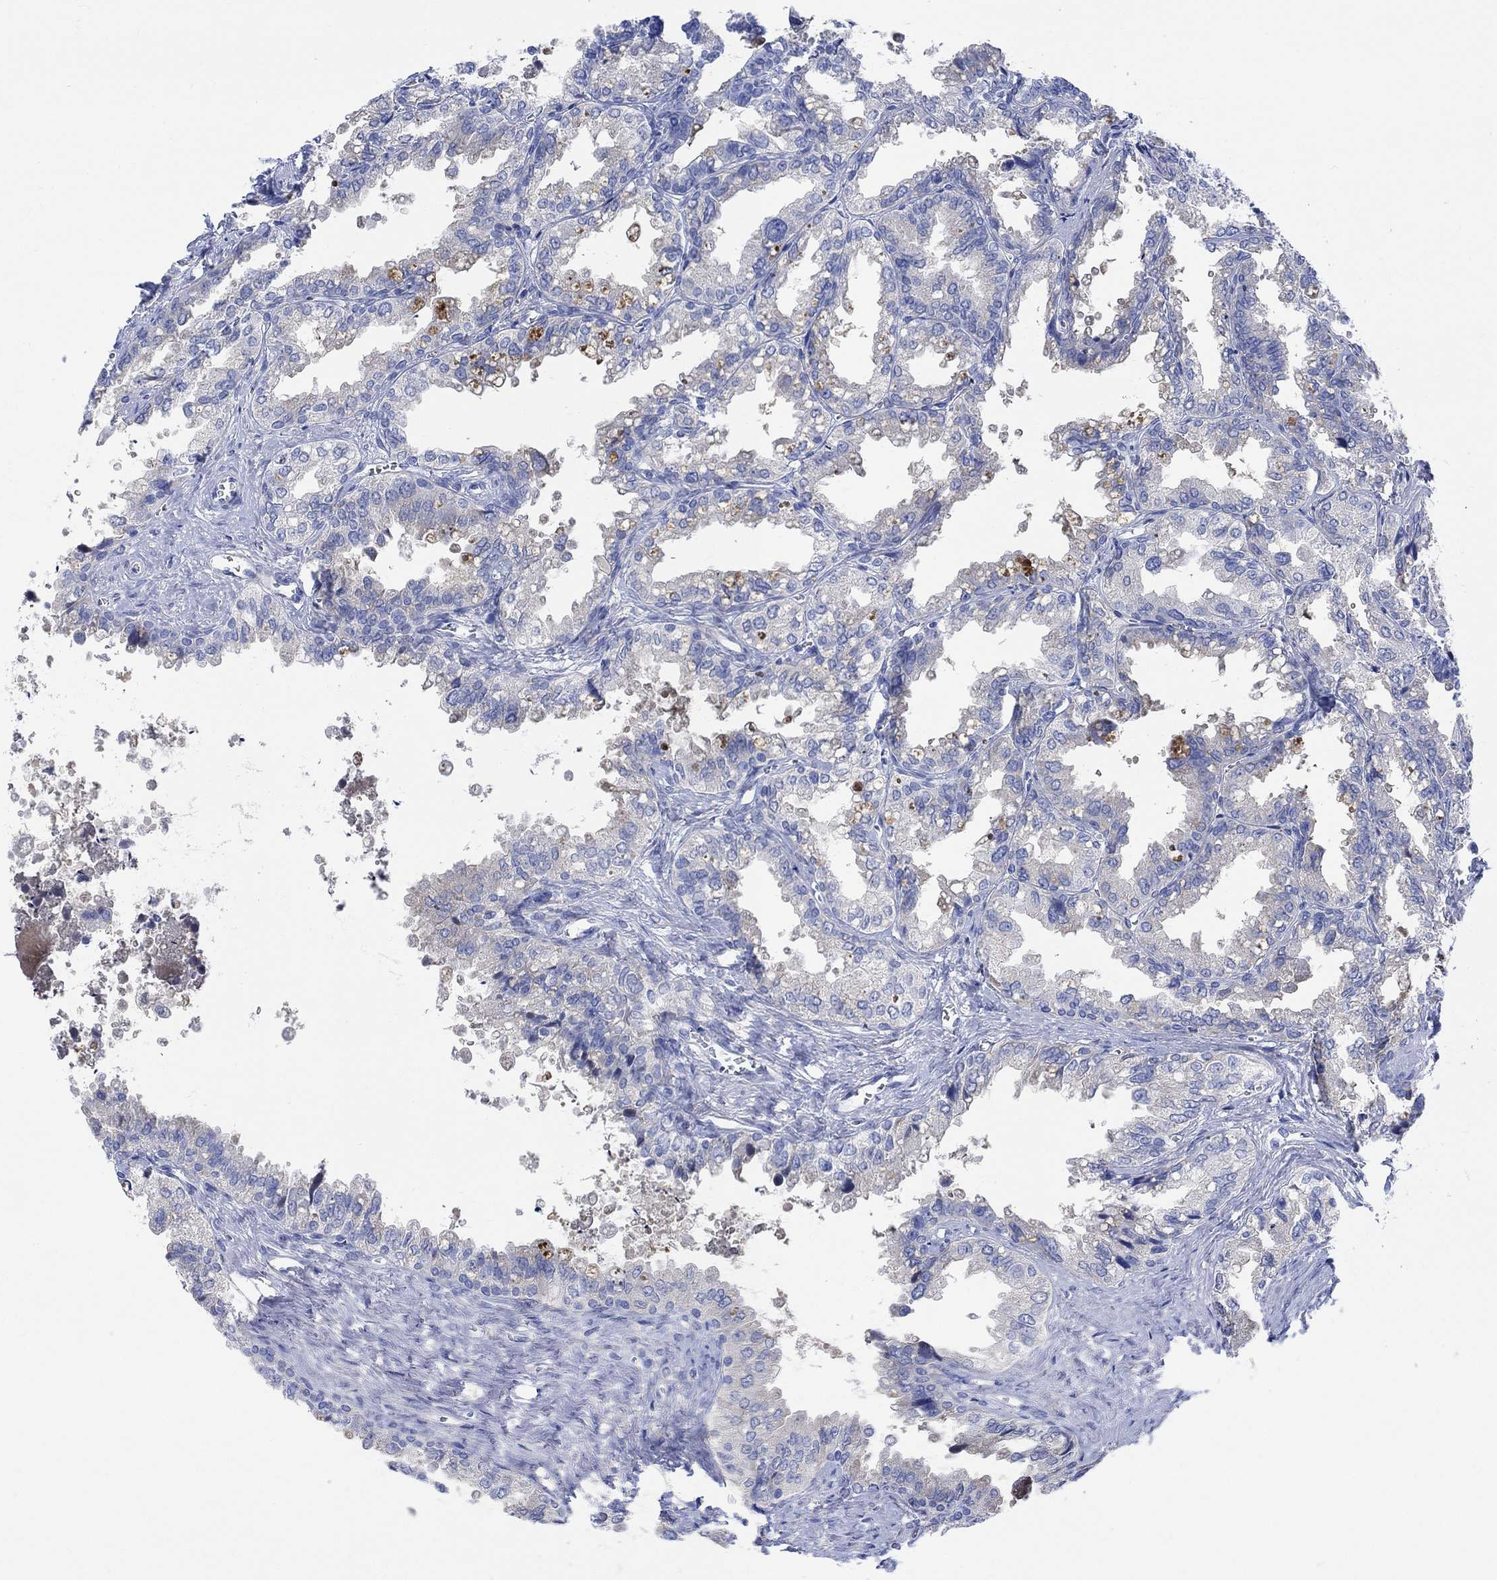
{"staining": {"intensity": "negative", "quantity": "none", "location": "none"}, "tissue": "seminal vesicle", "cell_type": "Glandular cells", "image_type": "normal", "snomed": [{"axis": "morphology", "description": "Normal tissue, NOS"}, {"axis": "topography", "description": "Seminal veicle"}], "caption": "IHC image of unremarkable human seminal vesicle stained for a protein (brown), which reveals no expression in glandular cells.", "gene": "MYL1", "patient": {"sex": "male", "age": 67}}